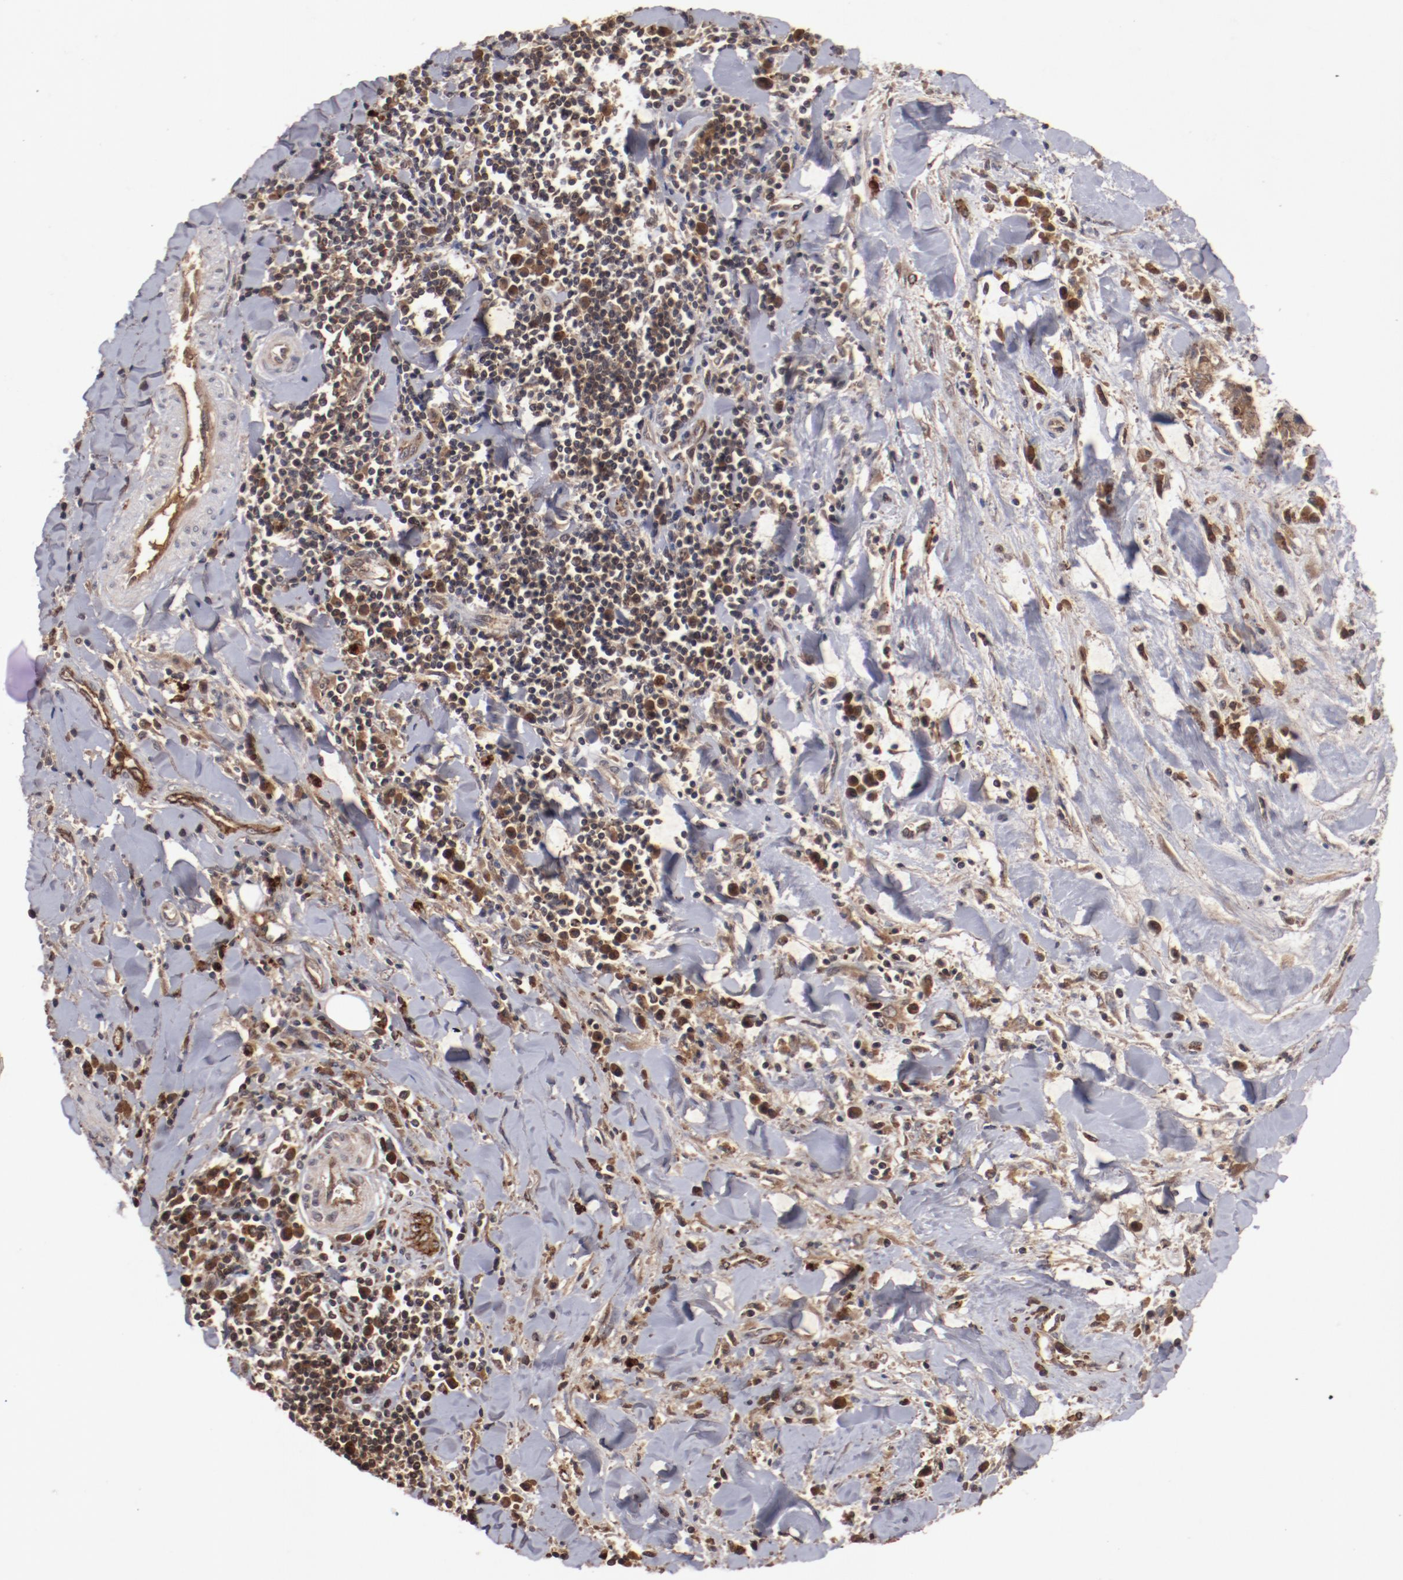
{"staining": {"intensity": "strong", "quantity": ">75%", "location": "cytoplasmic/membranous"}, "tissue": "liver cancer", "cell_type": "Tumor cells", "image_type": "cancer", "snomed": [{"axis": "morphology", "description": "Cholangiocarcinoma"}, {"axis": "topography", "description": "Liver"}], "caption": "The histopathology image reveals immunohistochemical staining of liver cancer. There is strong cytoplasmic/membranous positivity is seen in about >75% of tumor cells. The protein of interest is shown in brown color, while the nuclei are stained blue.", "gene": "TENM1", "patient": {"sex": "male", "age": 57}}